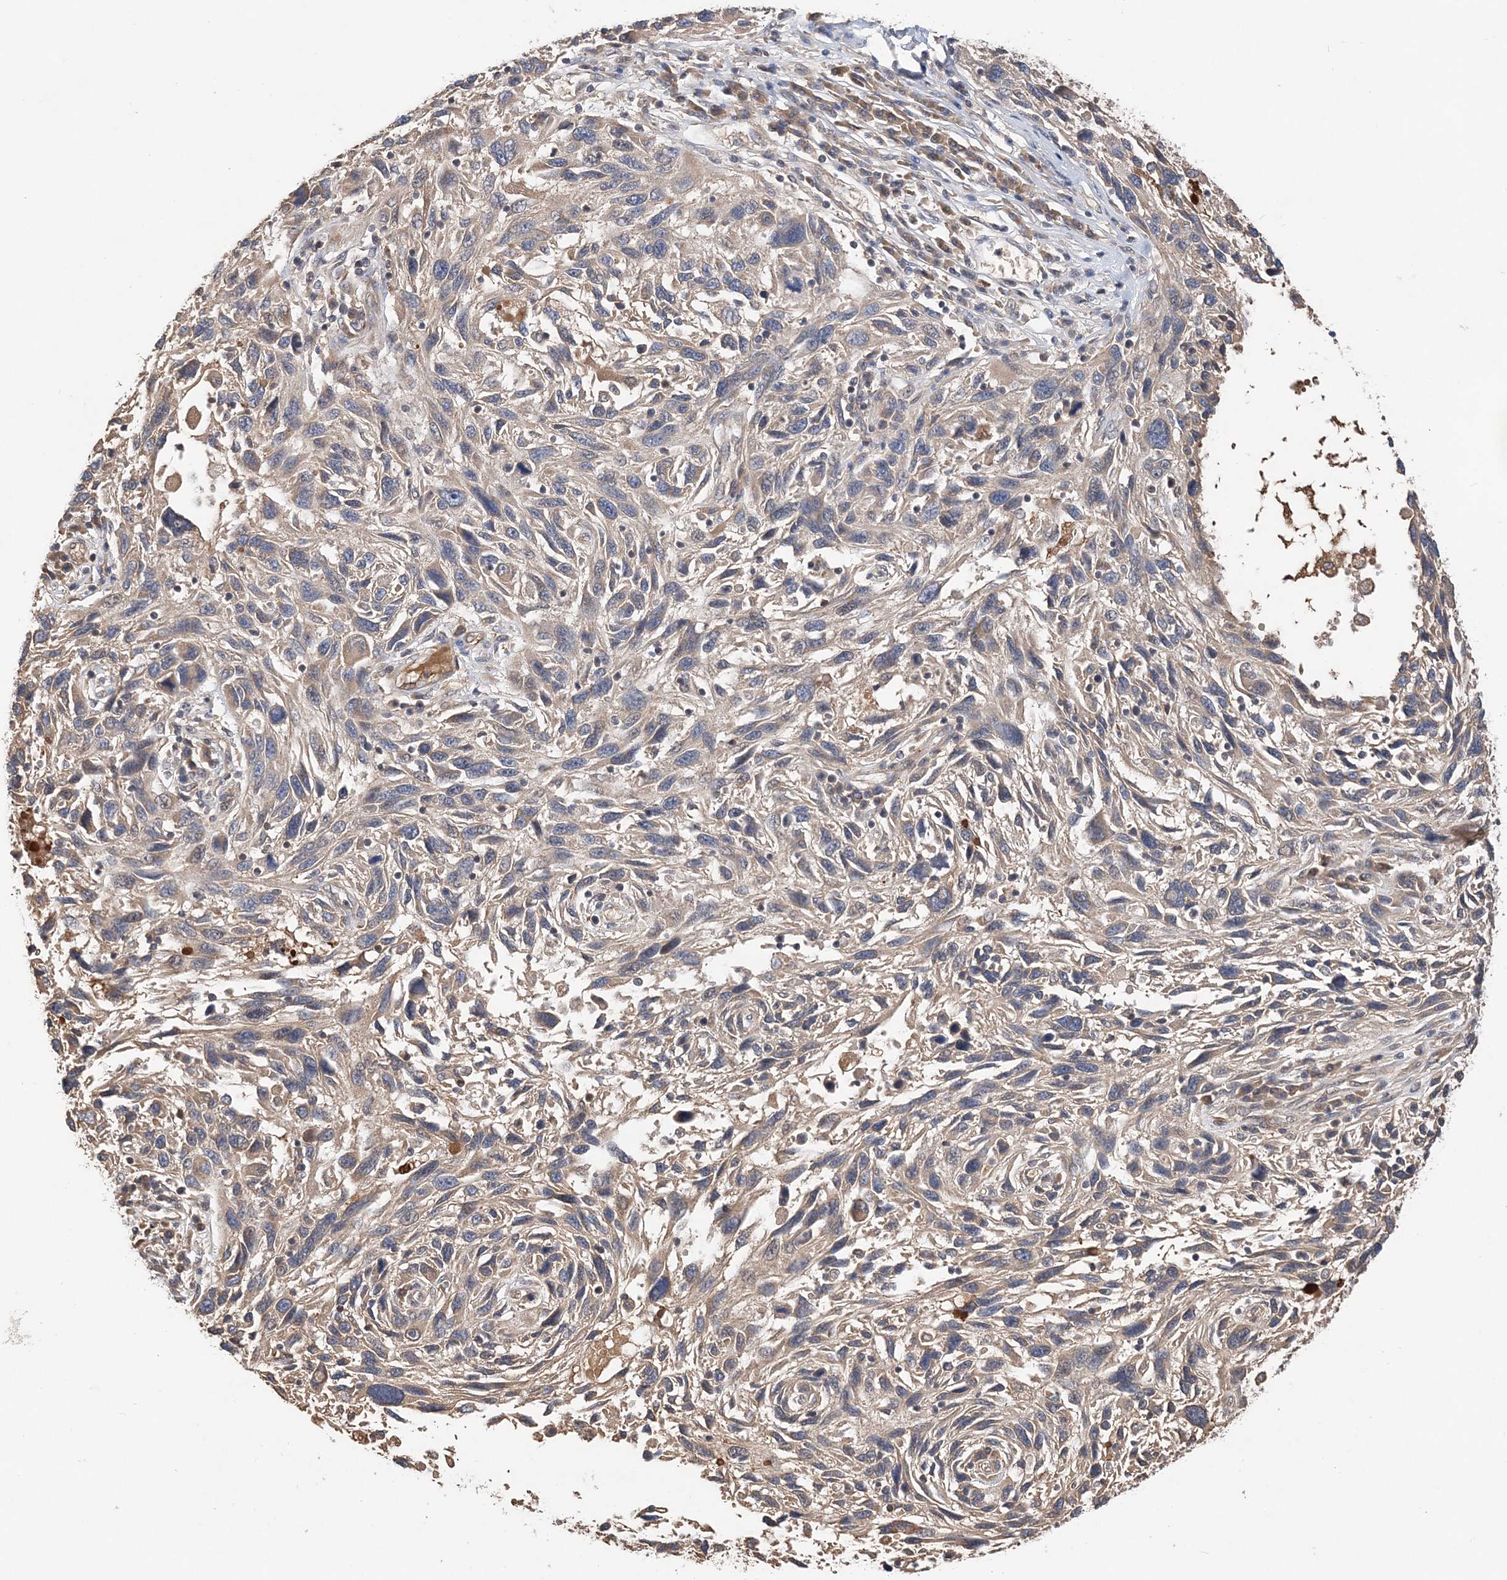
{"staining": {"intensity": "negative", "quantity": "none", "location": "none"}, "tissue": "melanoma", "cell_type": "Tumor cells", "image_type": "cancer", "snomed": [{"axis": "morphology", "description": "Malignant melanoma, NOS"}, {"axis": "topography", "description": "Skin"}], "caption": "A high-resolution photomicrograph shows immunohistochemistry (IHC) staining of malignant melanoma, which displays no significant positivity in tumor cells.", "gene": "SYCP3", "patient": {"sex": "male", "age": 53}}